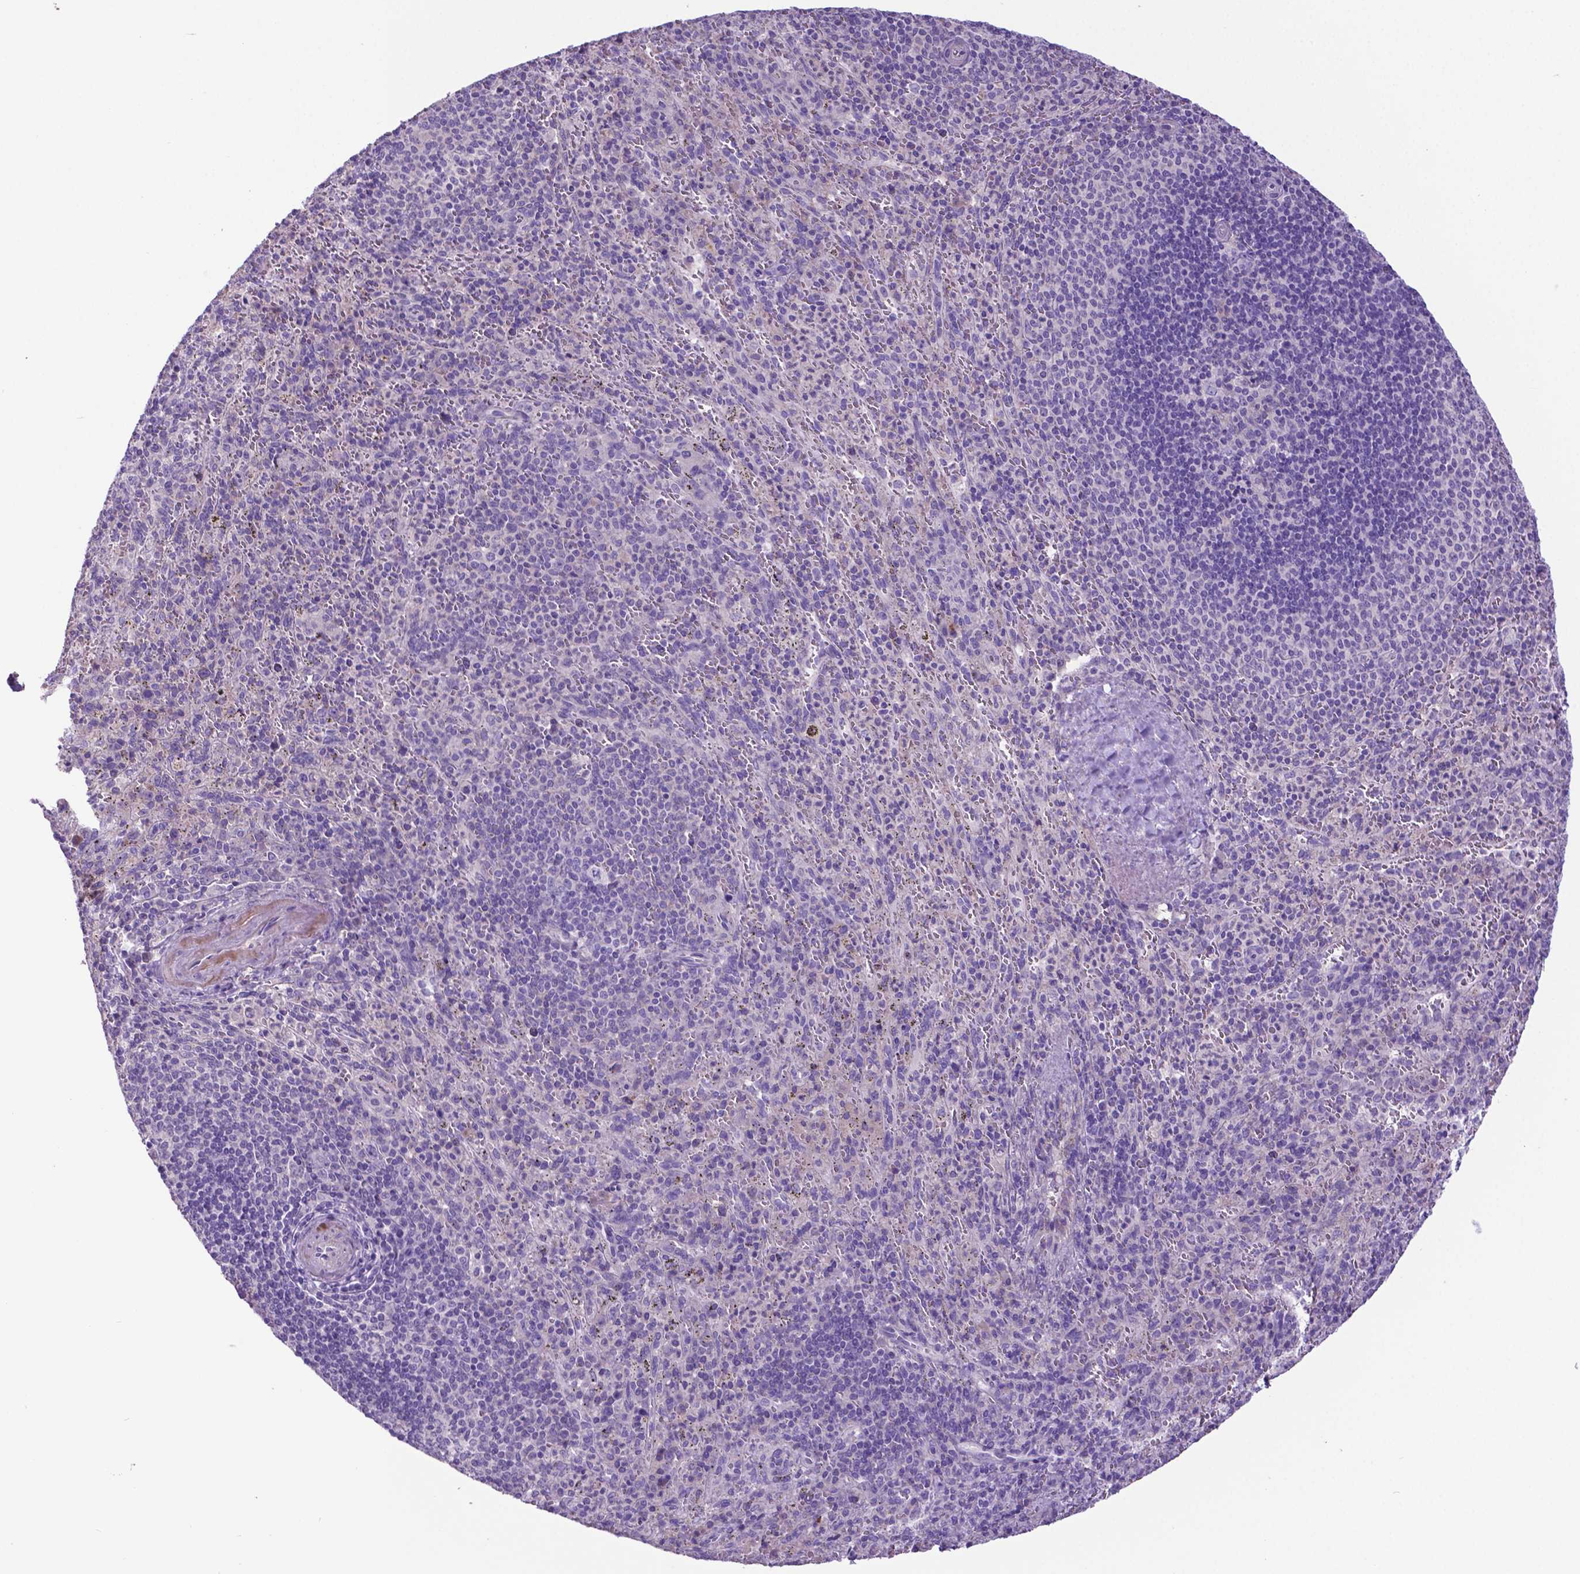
{"staining": {"intensity": "negative", "quantity": "none", "location": "none"}, "tissue": "spleen", "cell_type": "Cells in red pulp", "image_type": "normal", "snomed": [{"axis": "morphology", "description": "Normal tissue, NOS"}, {"axis": "topography", "description": "Spleen"}], "caption": "IHC photomicrograph of unremarkable spleen: spleen stained with DAB (3,3'-diaminobenzidine) shows no significant protein staining in cells in red pulp. (DAB immunohistochemistry visualized using brightfield microscopy, high magnification).", "gene": "ADRA2B", "patient": {"sex": "male", "age": 57}}